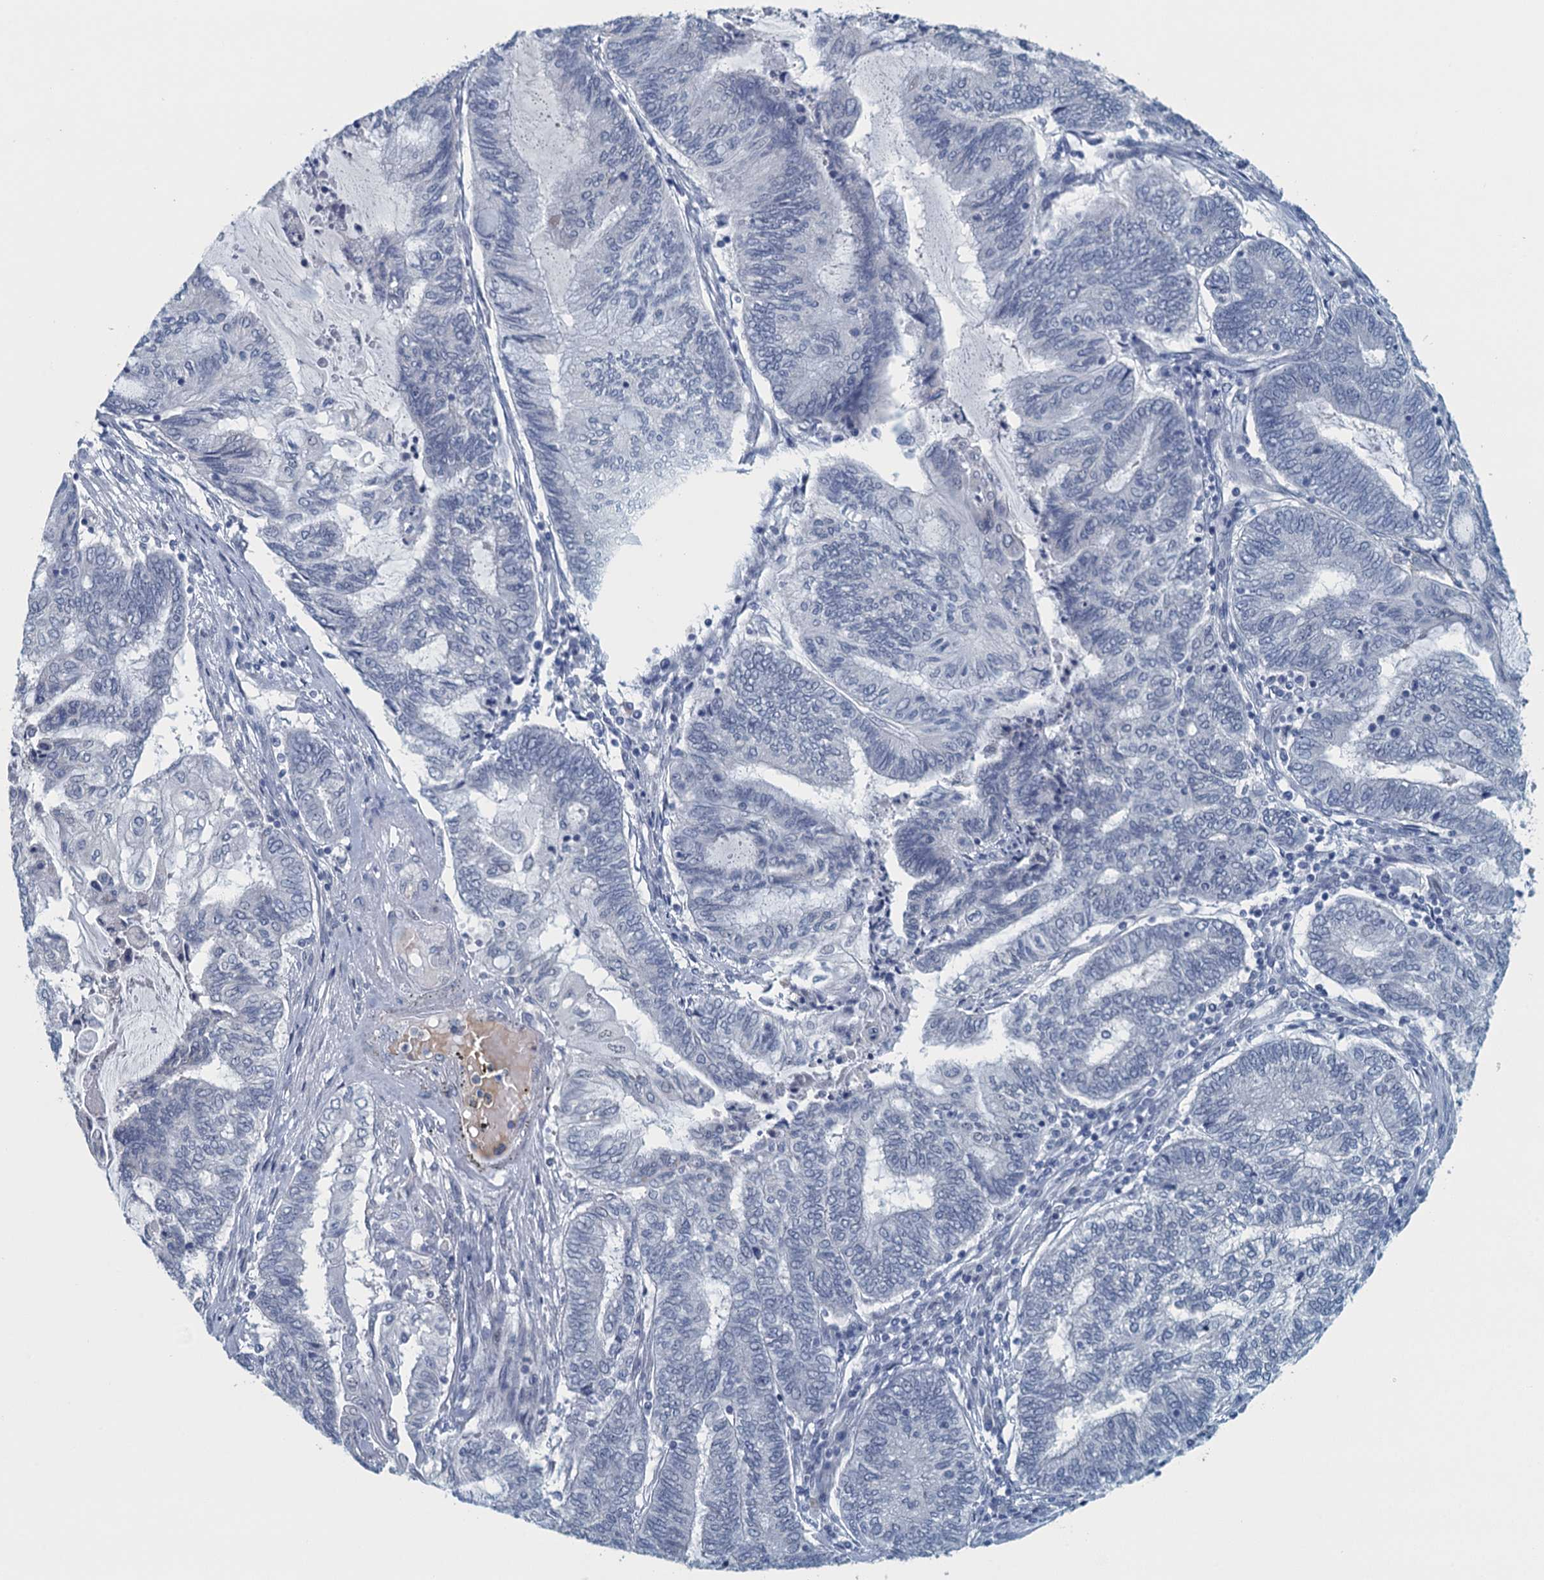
{"staining": {"intensity": "moderate", "quantity": "<25%", "location": "nuclear"}, "tissue": "endometrial cancer", "cell_type": "Tumor cells", "image_type": "cancer", "snomed": [{"axis": "morphology", "description": "Adenocarcinoma, NOS"}, {"axis": "topography", "description": "Uterus"}, {"axis": "topography", "description": "Endometrium"}], "caption": "Immunohistochemistry micrograph of neoplastic tissue: adenocarcinoma (endometrial) stained using IHC shows low levels of moderate protein expression localized specifically in the nuclear of tumor cells, appearing as a nuclear brown color.", "gene": "TTLL9", "patient": {"sex": "female", "age": 70}}